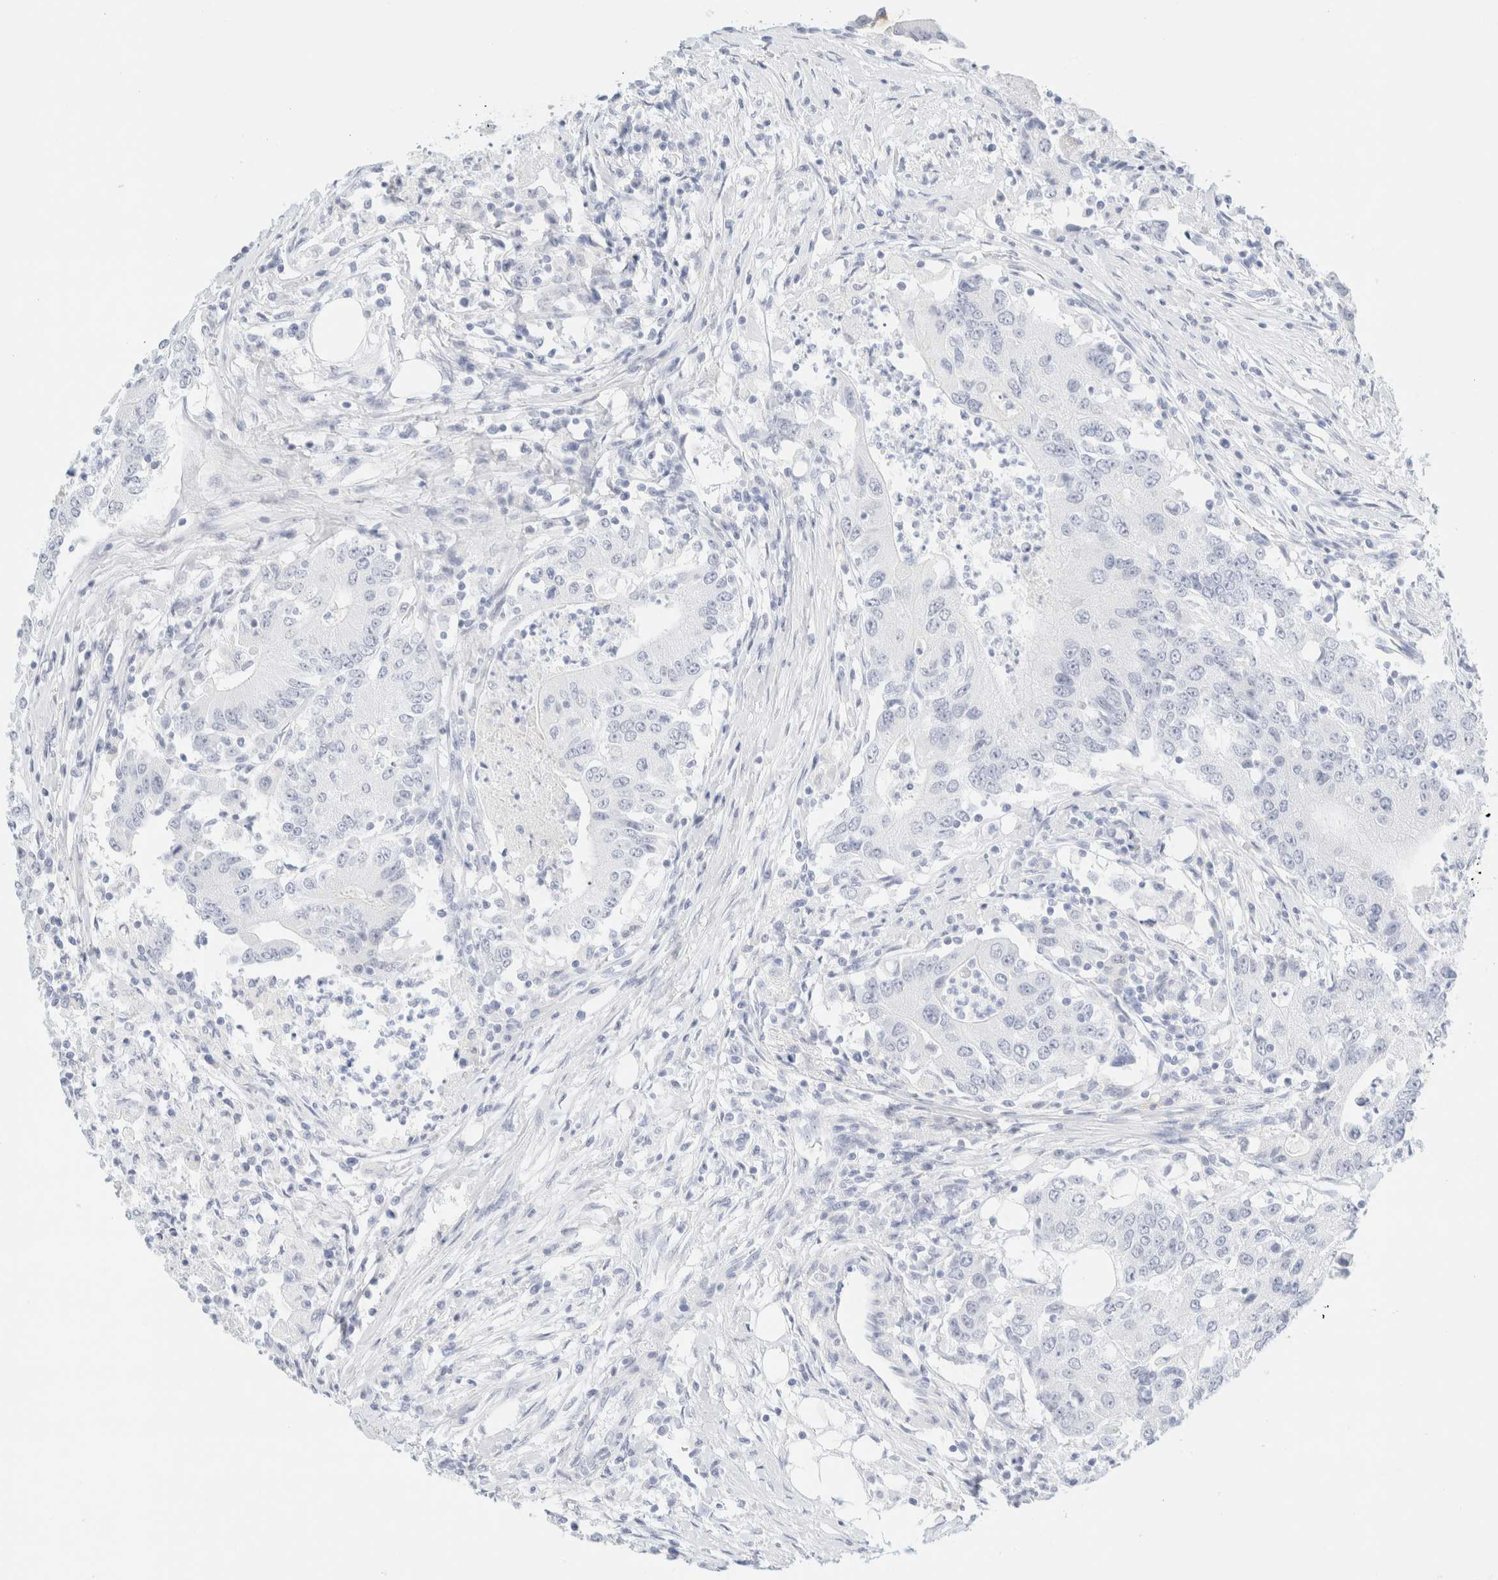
{"staining": {"intensity": "negative", "quantity": "none", "location": "none"}, "tissue": "colorectal cancer", "cell_type": "Tumor cells", "image_type": "cancer", "snomed": [{"axis": "morphology", "description": "Adenocarcinoma, NOS"}, {"axis": "topography", "description": "Colon"}], "caption": "Protein analysis of colorectal adenocarcinoma demonstrates no significant positivity in tumor cells.", "gene": "KRT15", "patient": {"sex": "female", "age": 77}}